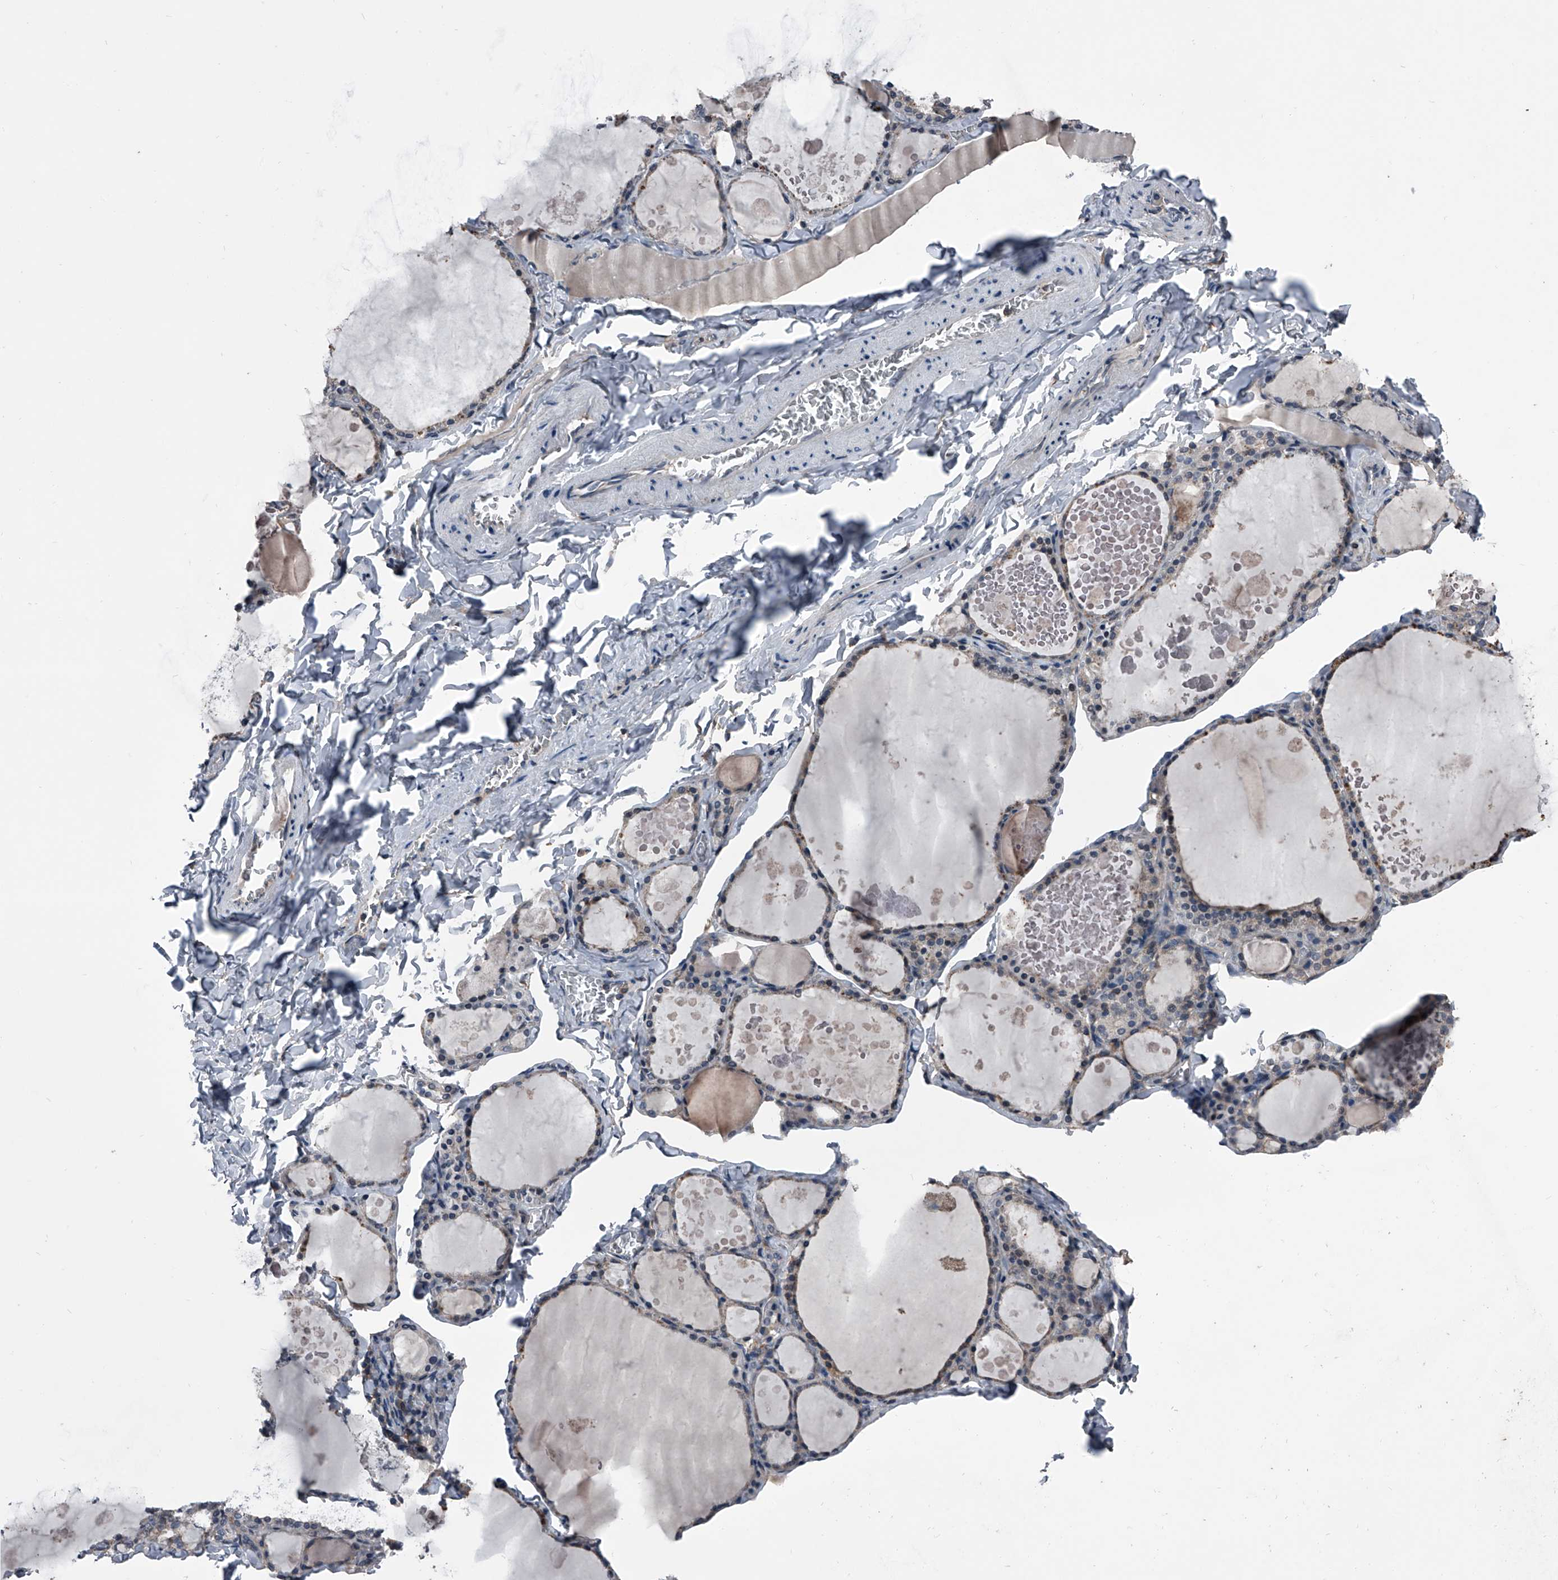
{"staining": {"intensity": "weak", "quantity": "25%-75%", "location": "cytoplasmic/membranous"}, "tissue": "thyroid gland", "cell_type": "Glandular cells", "image_type": "normal", "snomed": [{"axis": "morphology", "description": "Normal tissue, NOS"}, {"axis": "topography", "description": "Thyroid gland"}], "caption": "Immunohistochemistry staining of unremarkable thyroid gland, which reveals low levels of weak cytoplasmic/membranous positivity in approximately 25%-75% of glandular cells indicating weak cytoplasmic/membranous protein positivity. The staining was performed using DAB (brown) for protein detection and nuclei were counterstained in hematoxylin (blue).", "gene": "PIP5K1A", "patient": {"sex": "male", "age": 56}}